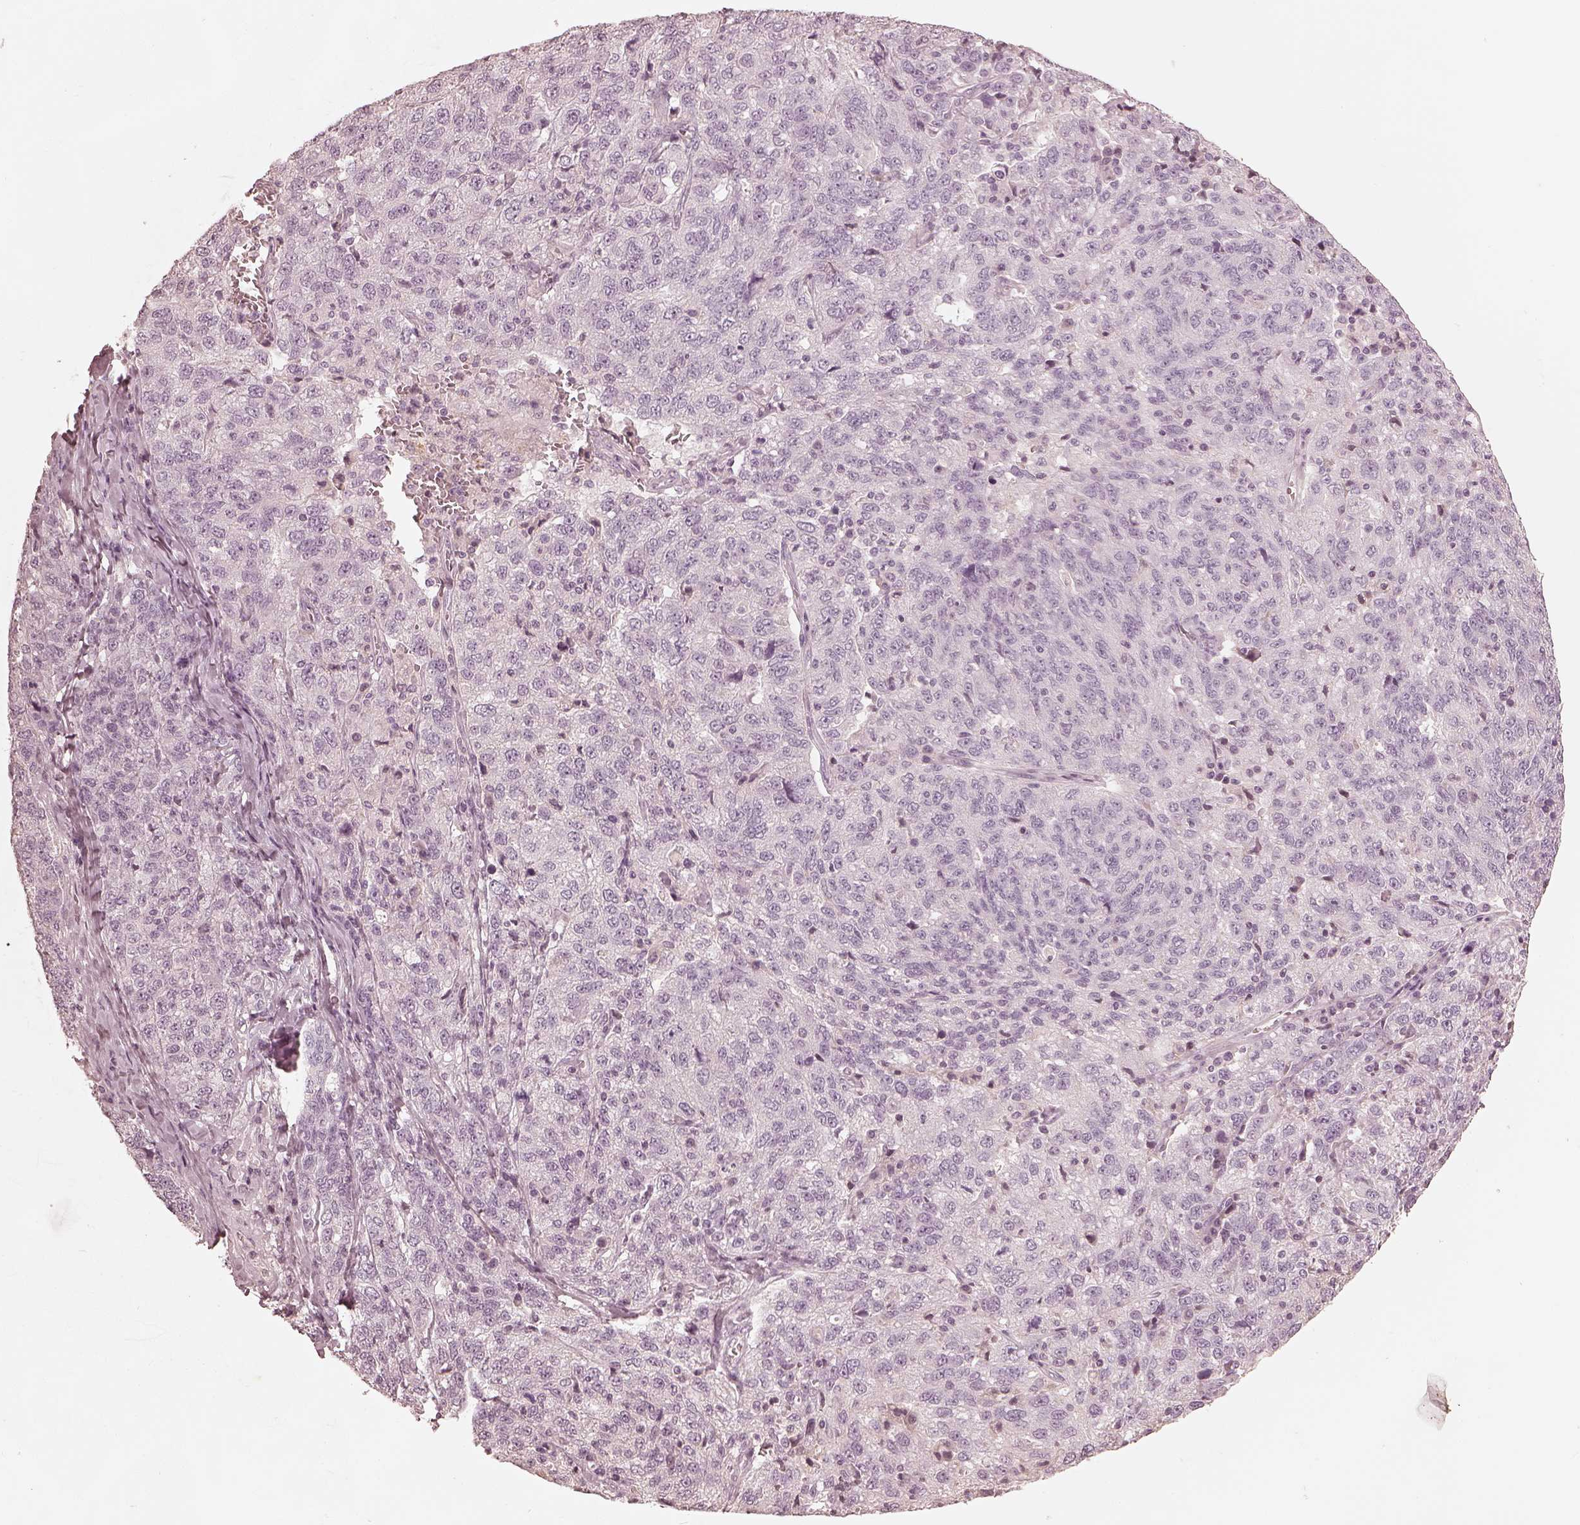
{"staining": {"intensity": "negative", "quantity": "none", "location": "none"}, "tissue": "ovarian cancer", "cell_type": "Tumor cells", "image_type": "cancer", "snomed": [{"axis": "morphology", "description": "Cystadenocarcinoma, serous, NOS"}, {"axis": "topography", "description": "Ovary"}], "caption": "Immunohistochemistry of ovarian cancer exhibits no expression in tumor cells.", "gene": "ADRB3", "patient": {"sex": "female", "age": 71}}